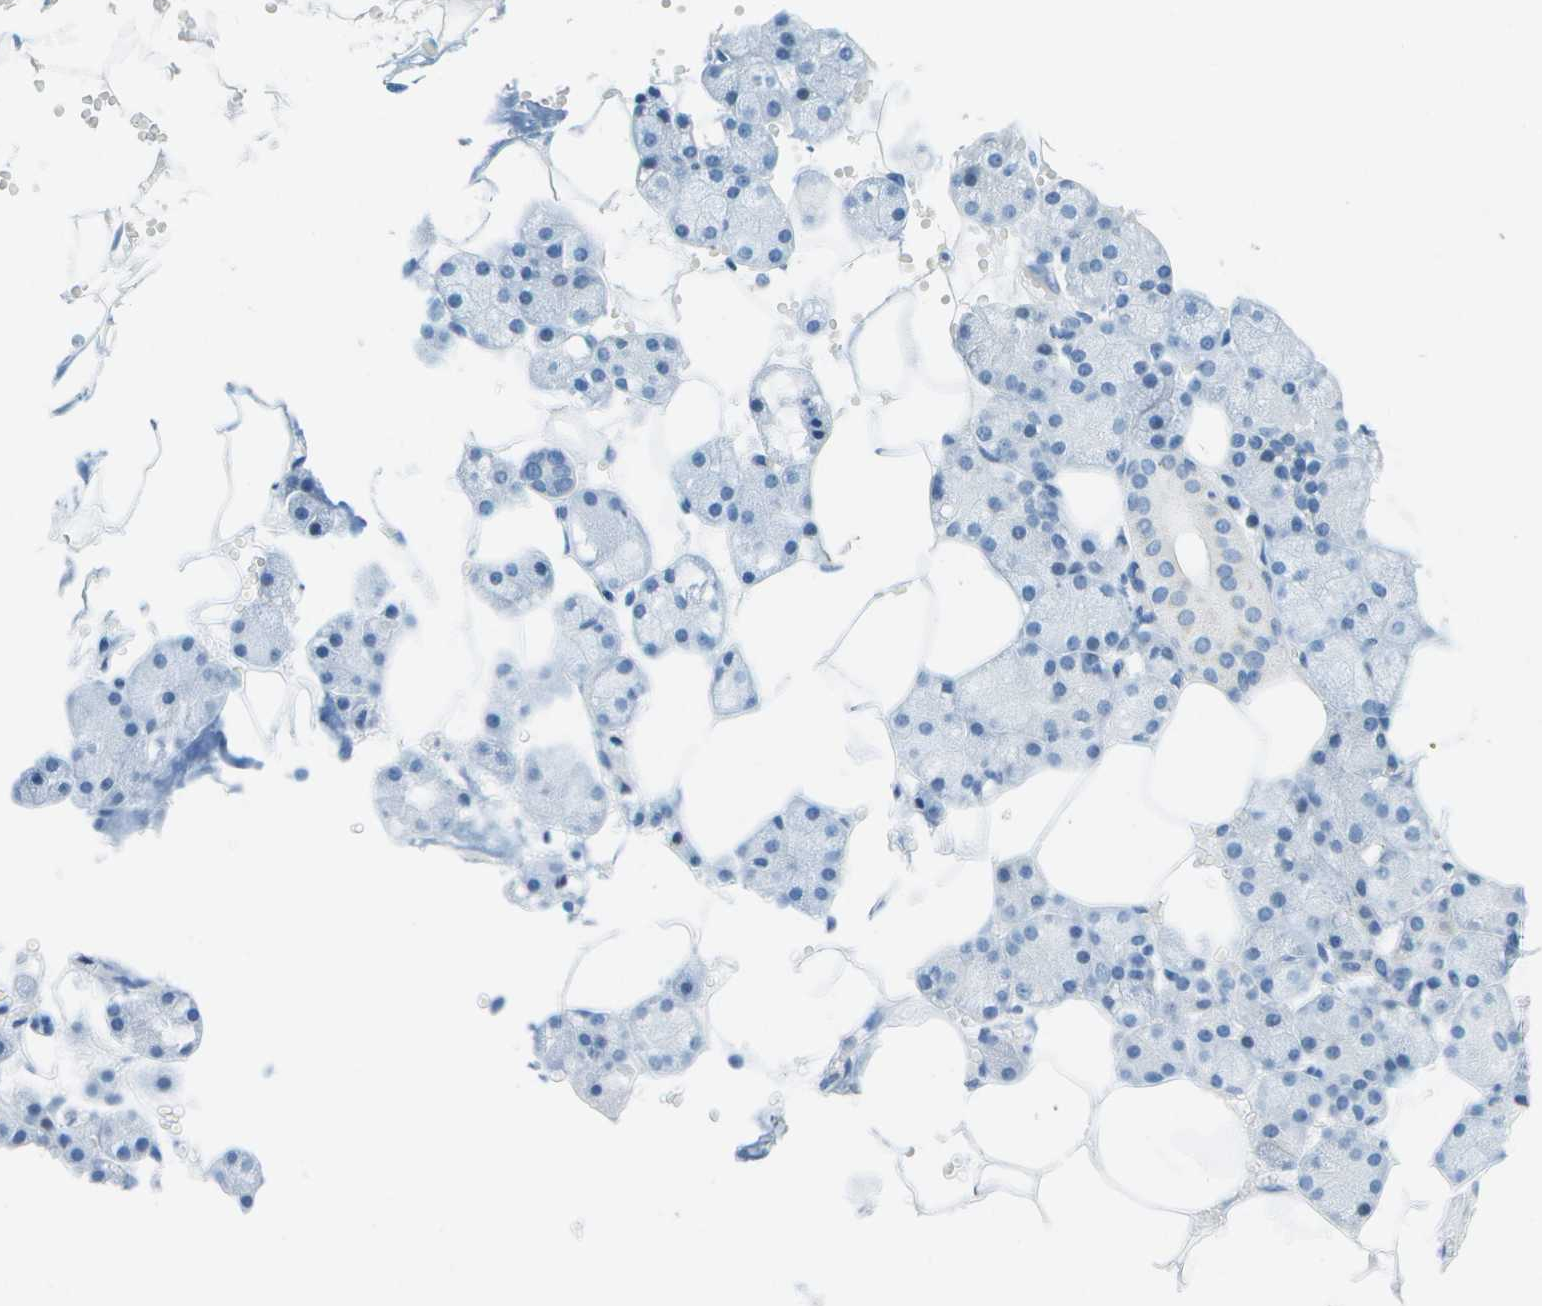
{"staining": {"intensity": "negative", "quantity": "none", "location": "none"}, "tissue": "salivary gland", "cell_type": "Glandular cells", "image_type": "normal", "snomed": [{"axis": "morphology", "description": "Normal tissue, NOS"}, {"axis": "topography", "description": "Salivary gland"}], "caption": "A high-resolution photomicrograph shows immunohistochemistry staining of benign salivary gland, which shows no significant staining in glandular cells.", "gene": "CDHR2", "patient": {"sex": "male", "age": 62}}